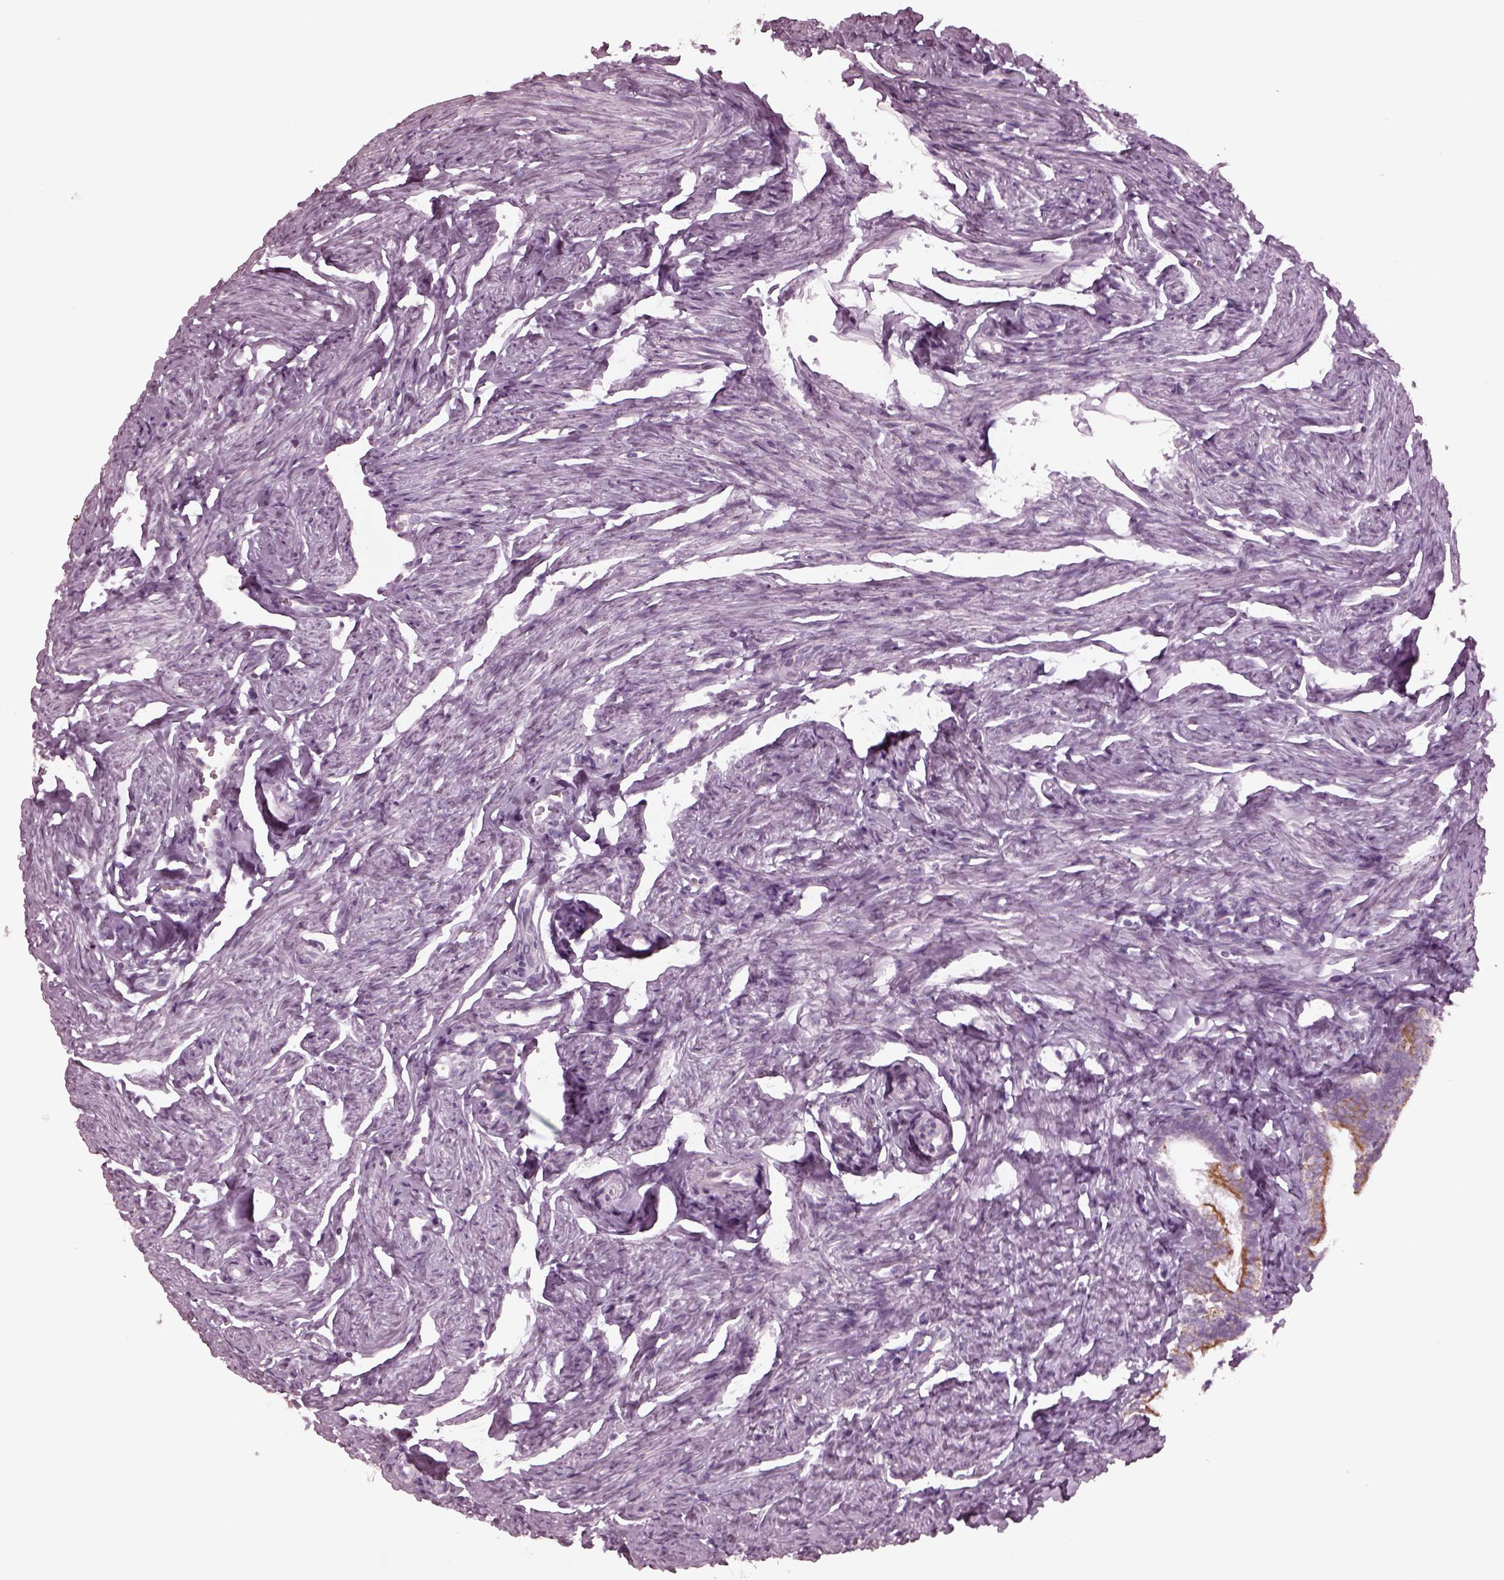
{"staining": {"intensity": "moderate", "quantity": "<25%", "location": "cytoplasmic/membranous"}, "tissue": "fallopian tube", "cell_type": "Glandular cells", "image_type": "normal", "snomed": [{"axis": "morphology", "description": "Normal tissue, NOS"}, {"axis": "topography", "description": "Fallopian tube"}], "caption": "Immunohistochemical staining of unremarkable fallopian tube shows <25% levels of moderate cytoplasmic/membranous protein expression in about <25% of glandular cells. The staining is performed using DAB (3,3'-diaminobenzidine) brown chromogen to label protein expression. The nuclei are counter-stained blue using hematoxylin.", "gene": "CELSR3", "patient": {"sex": "female", "age": 41}}